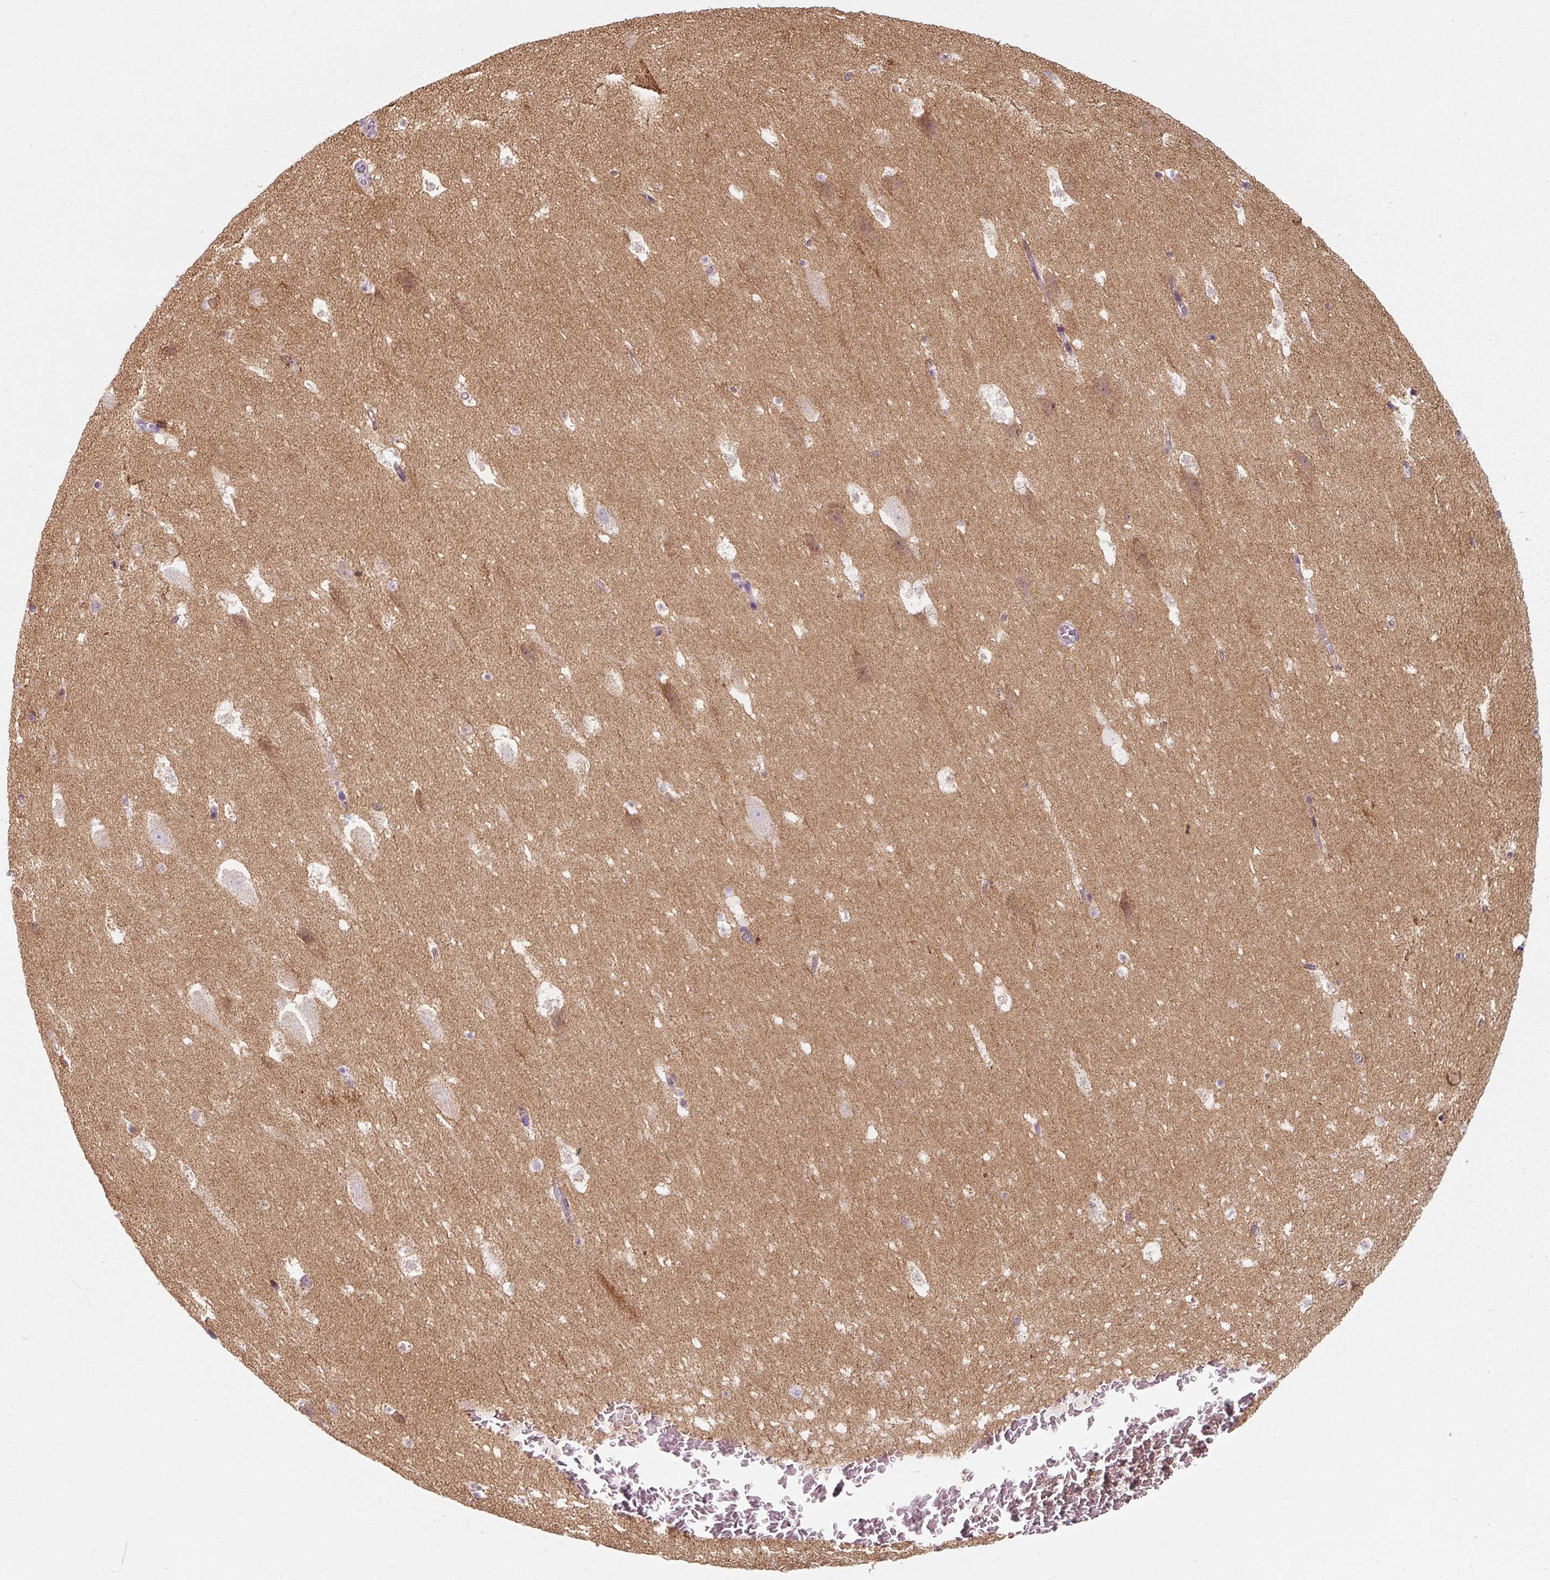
{"staining": {"intensity": "negative", "quantity": "none", "location": "none"}, "tissue": "hippocampus", "cell_type": "Glial cells", "image_type": "normal", "snomed": [{"axis": "morphology", "description": "Normal tissue, NOS"}, {"axis": "topography", "description": "Hippocampus"}], "caption": "Immunohistochemical staining of normal human hippocampus reveals no significant expression in glial cells. (DAB IHC, high magnification).", "gene": "TSEN54", "patient": {"sex": "female", "age": 42}}